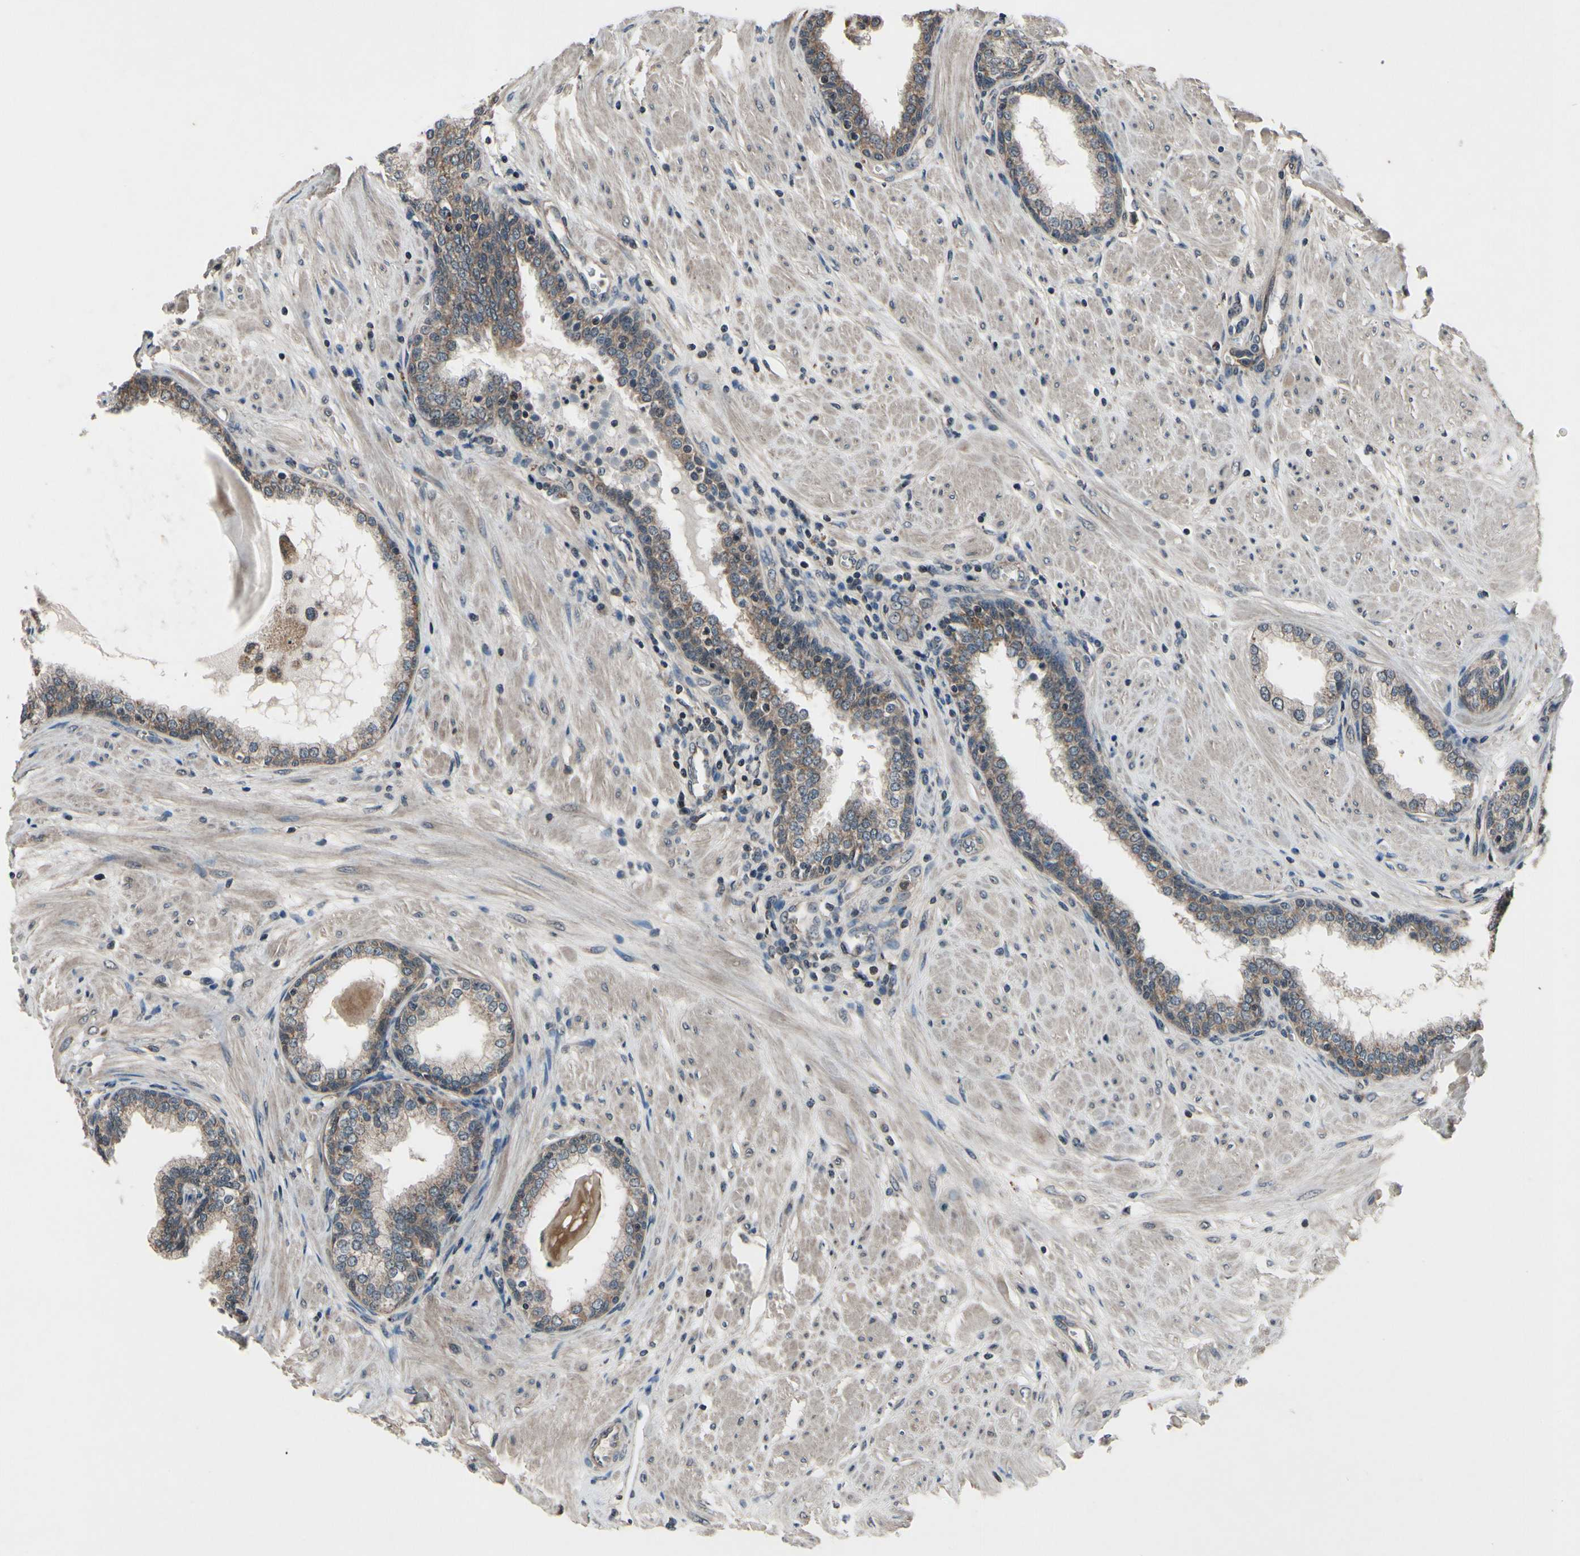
{"staining": {"intensity": "weak", "quantity": ">75%", "location": "cytoplasmic/membranous"}, "tissue": "prostate", "cell_type": "Glandular cells", "image_type": "normal", "snomed": [{"axis": "morphology", "description": "Normal tissue, NOS"}, {"axis": "topography", "description": "Prostate"}], "caption": "About >75% of glandular cells in benign human prostate exhibit weak cytoplasmic/membranous protein staining as visualized by brown immunohistochemical staining.", "gene": "MBTPS2", "patient": {"sex": "male", "age": 51}}